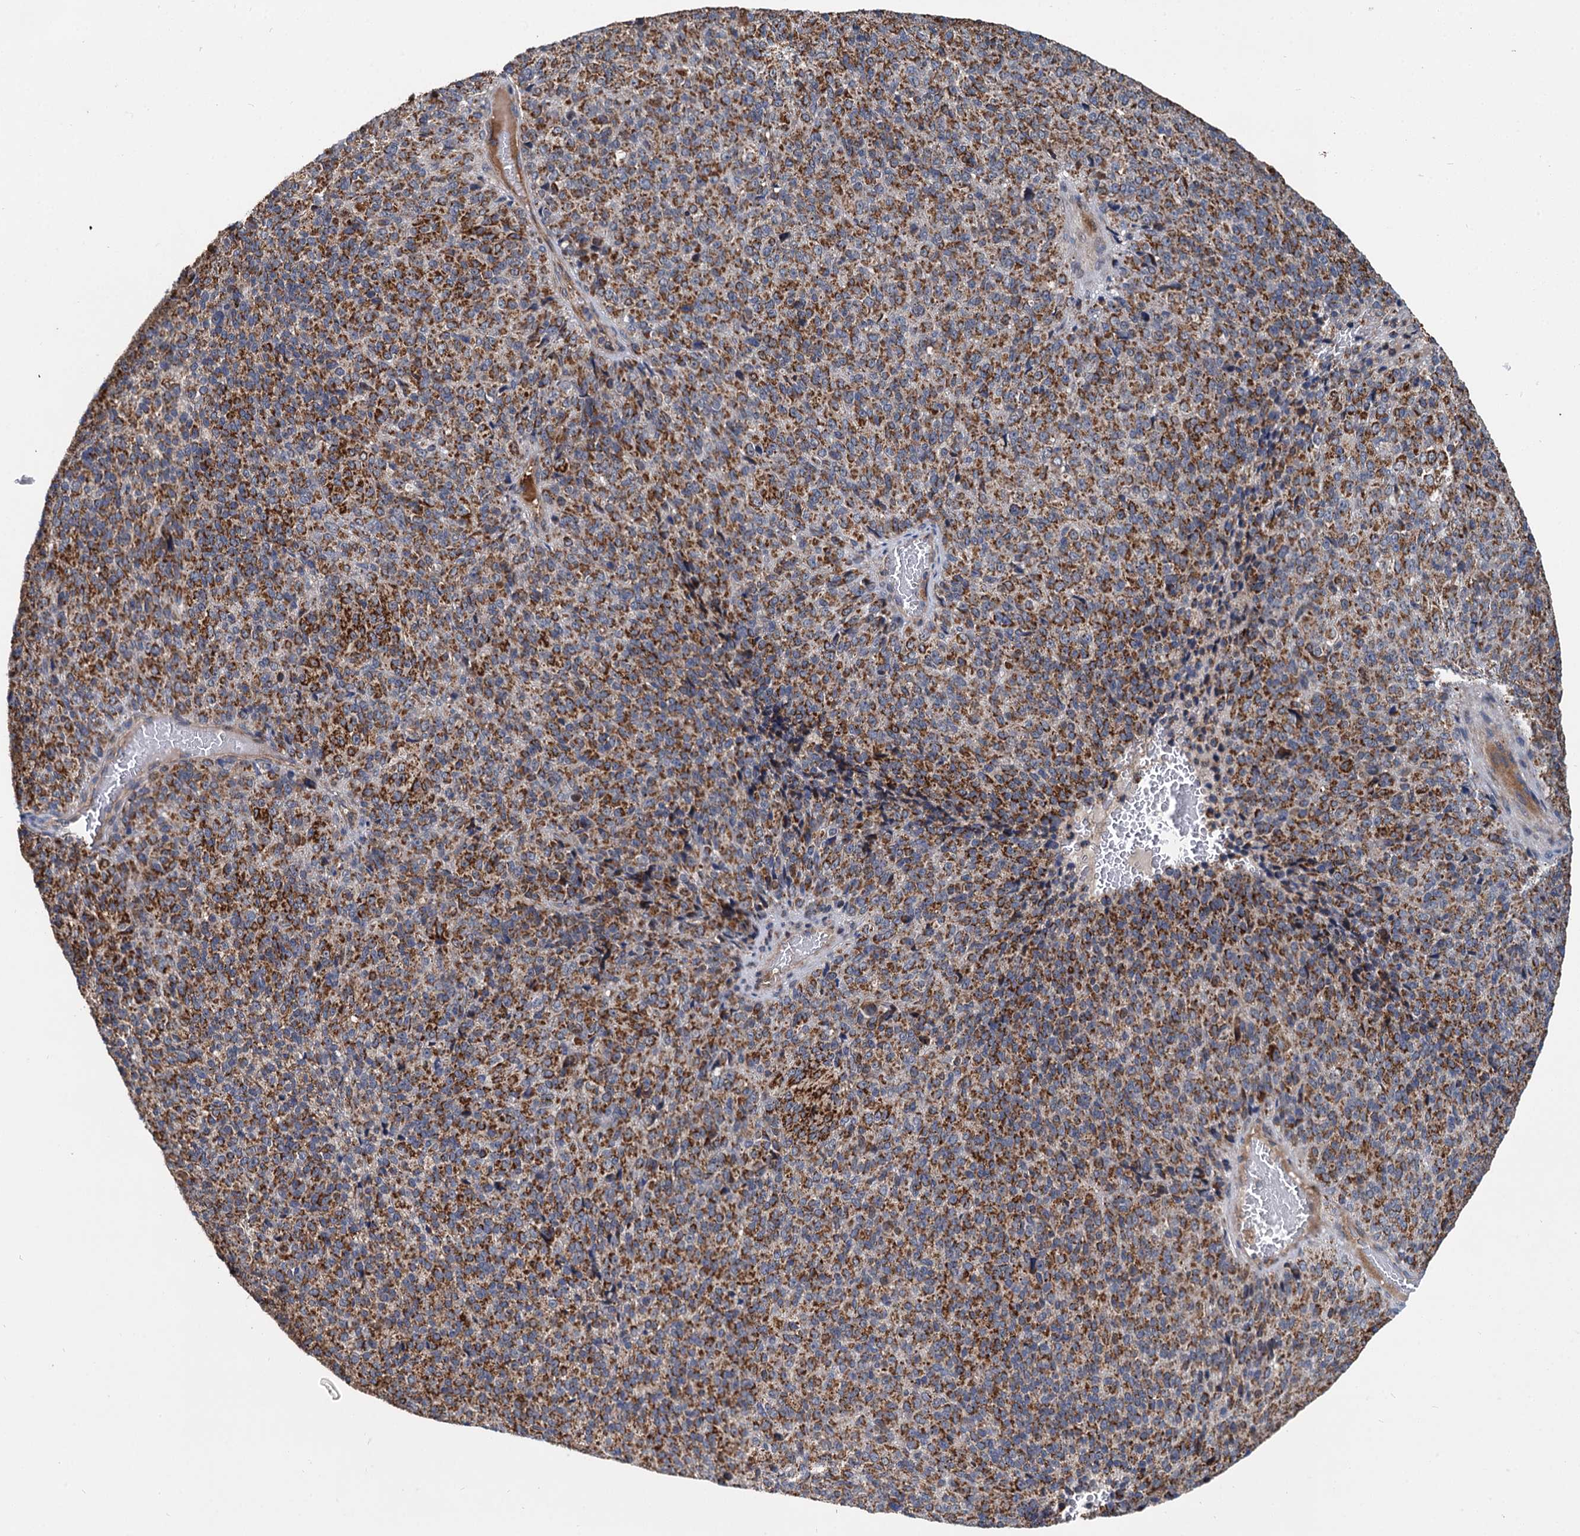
{"staining": {"intensity": "strong", "quantity": ">75%", "location": "cytoplasmic/membranous"}, "tissue": "melanoma", "cell_type": "Tumor cells", "image_type": "cancer", "snomed": [{"axis": "morphology", "description": "Malignant melanoma, Metastatic site"}, {"axis": "topography", "description": "Brain"}], "caption": "Immunohistochemical staining of human melanoma reveals strong cytoplasmic/membranous protein positivity in approximately >75% of tumor cells.", "gene": "SPRYD3", "patient": {"sex": "female", "age": 56}}